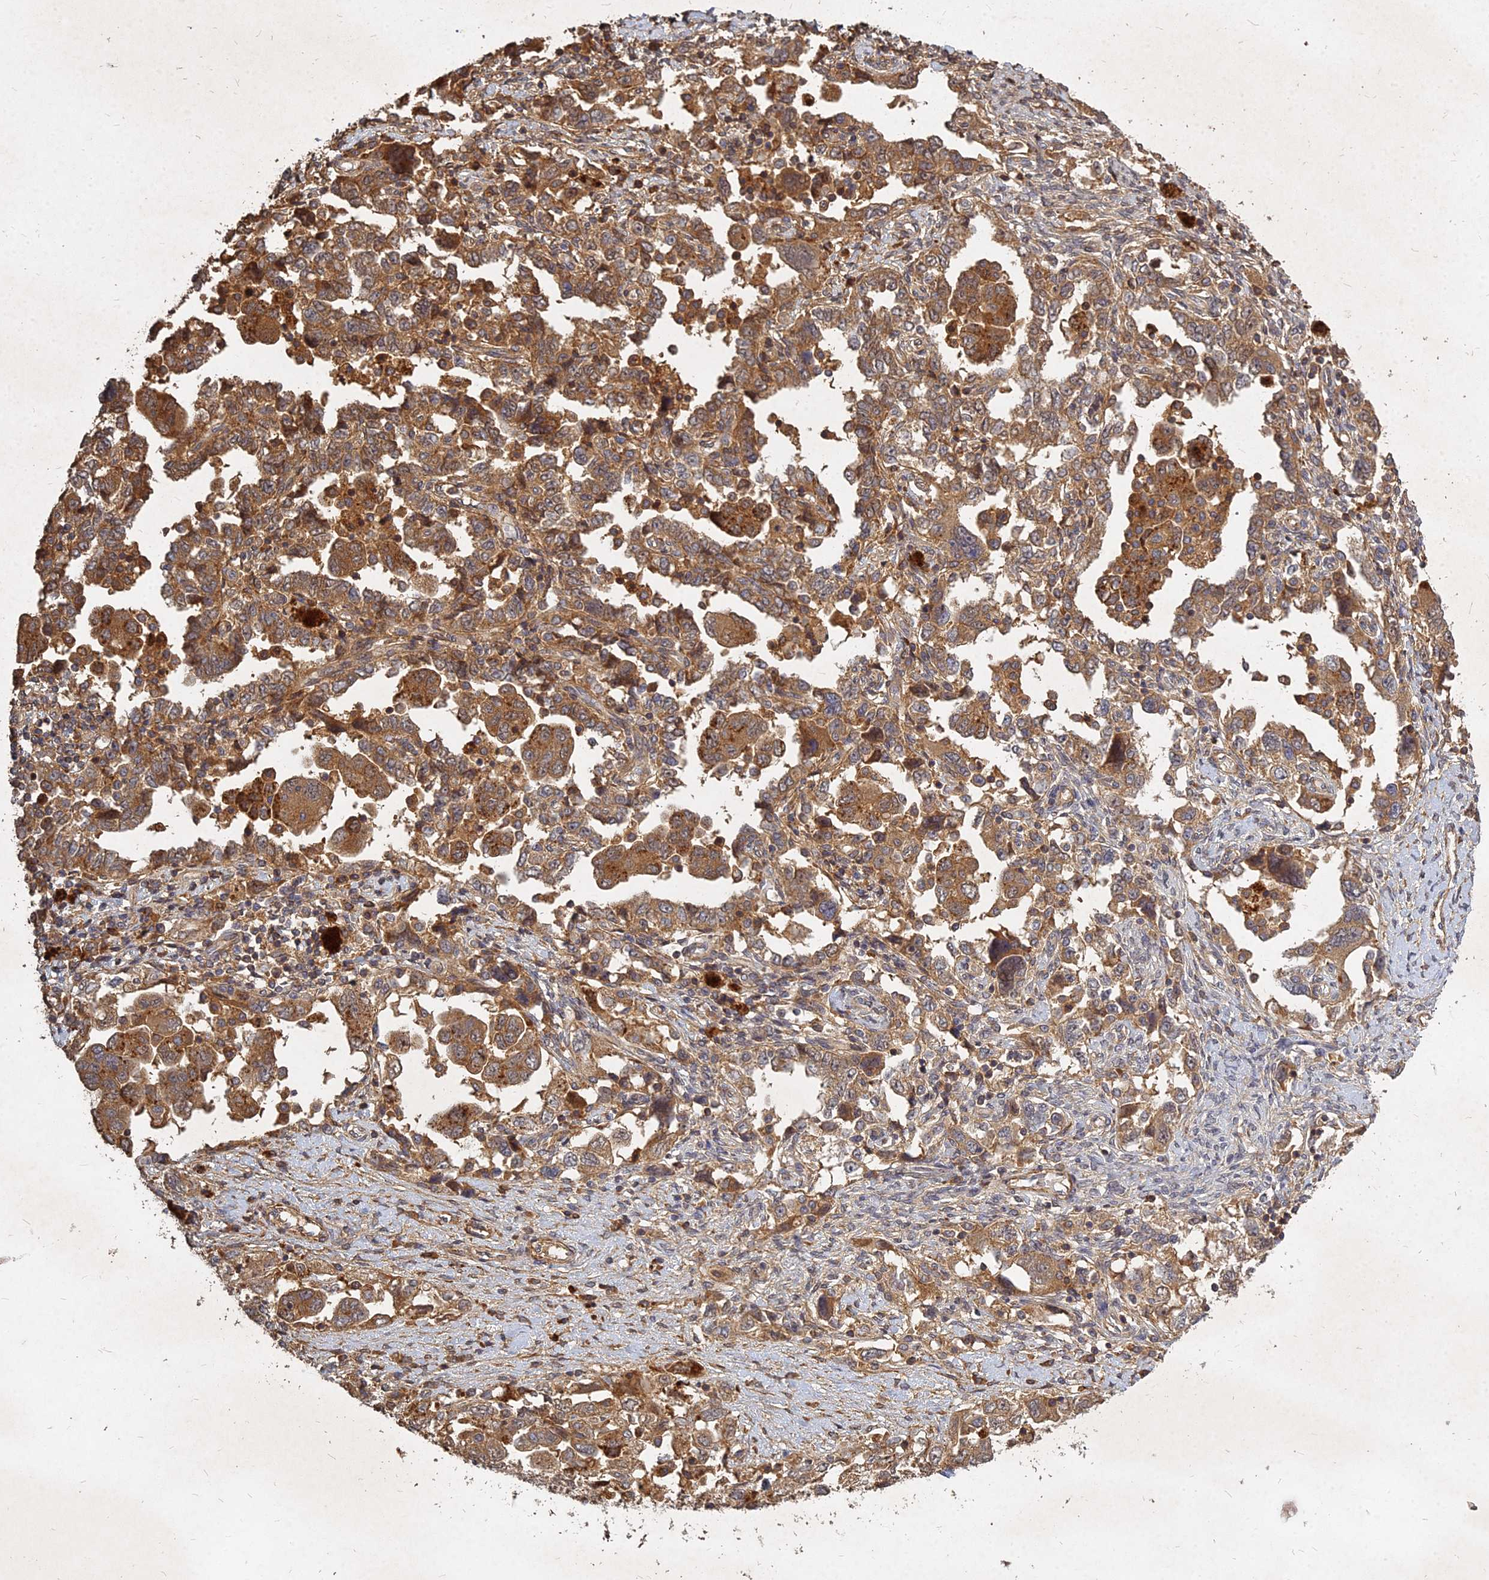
{"staining": {"intensity": "moderate", "quantity": ">75%", "location": "cytoplasmic/membranous"}, "tissue": "ovarian cancer", "cell_type": "Tumor cells", "image_type": "cancer", "snomed": [{"axis": "morphology", "description": "Carcinoma, NOS"}, {"axis": "morphology", "description": "Cystadenocarcinoma, serous, NOS"}, {"axis": "topography", "description": "Ovary"}], "caption": "Moderate cytoplasmic/membranous positivity for a protein is identified in approximately >75% of tumor cells of ovarian cancer (serous cystadenocarcinoma) using IHC.", "gene": "UBE2W", "patient": {"sex": "female", "age": 69}}